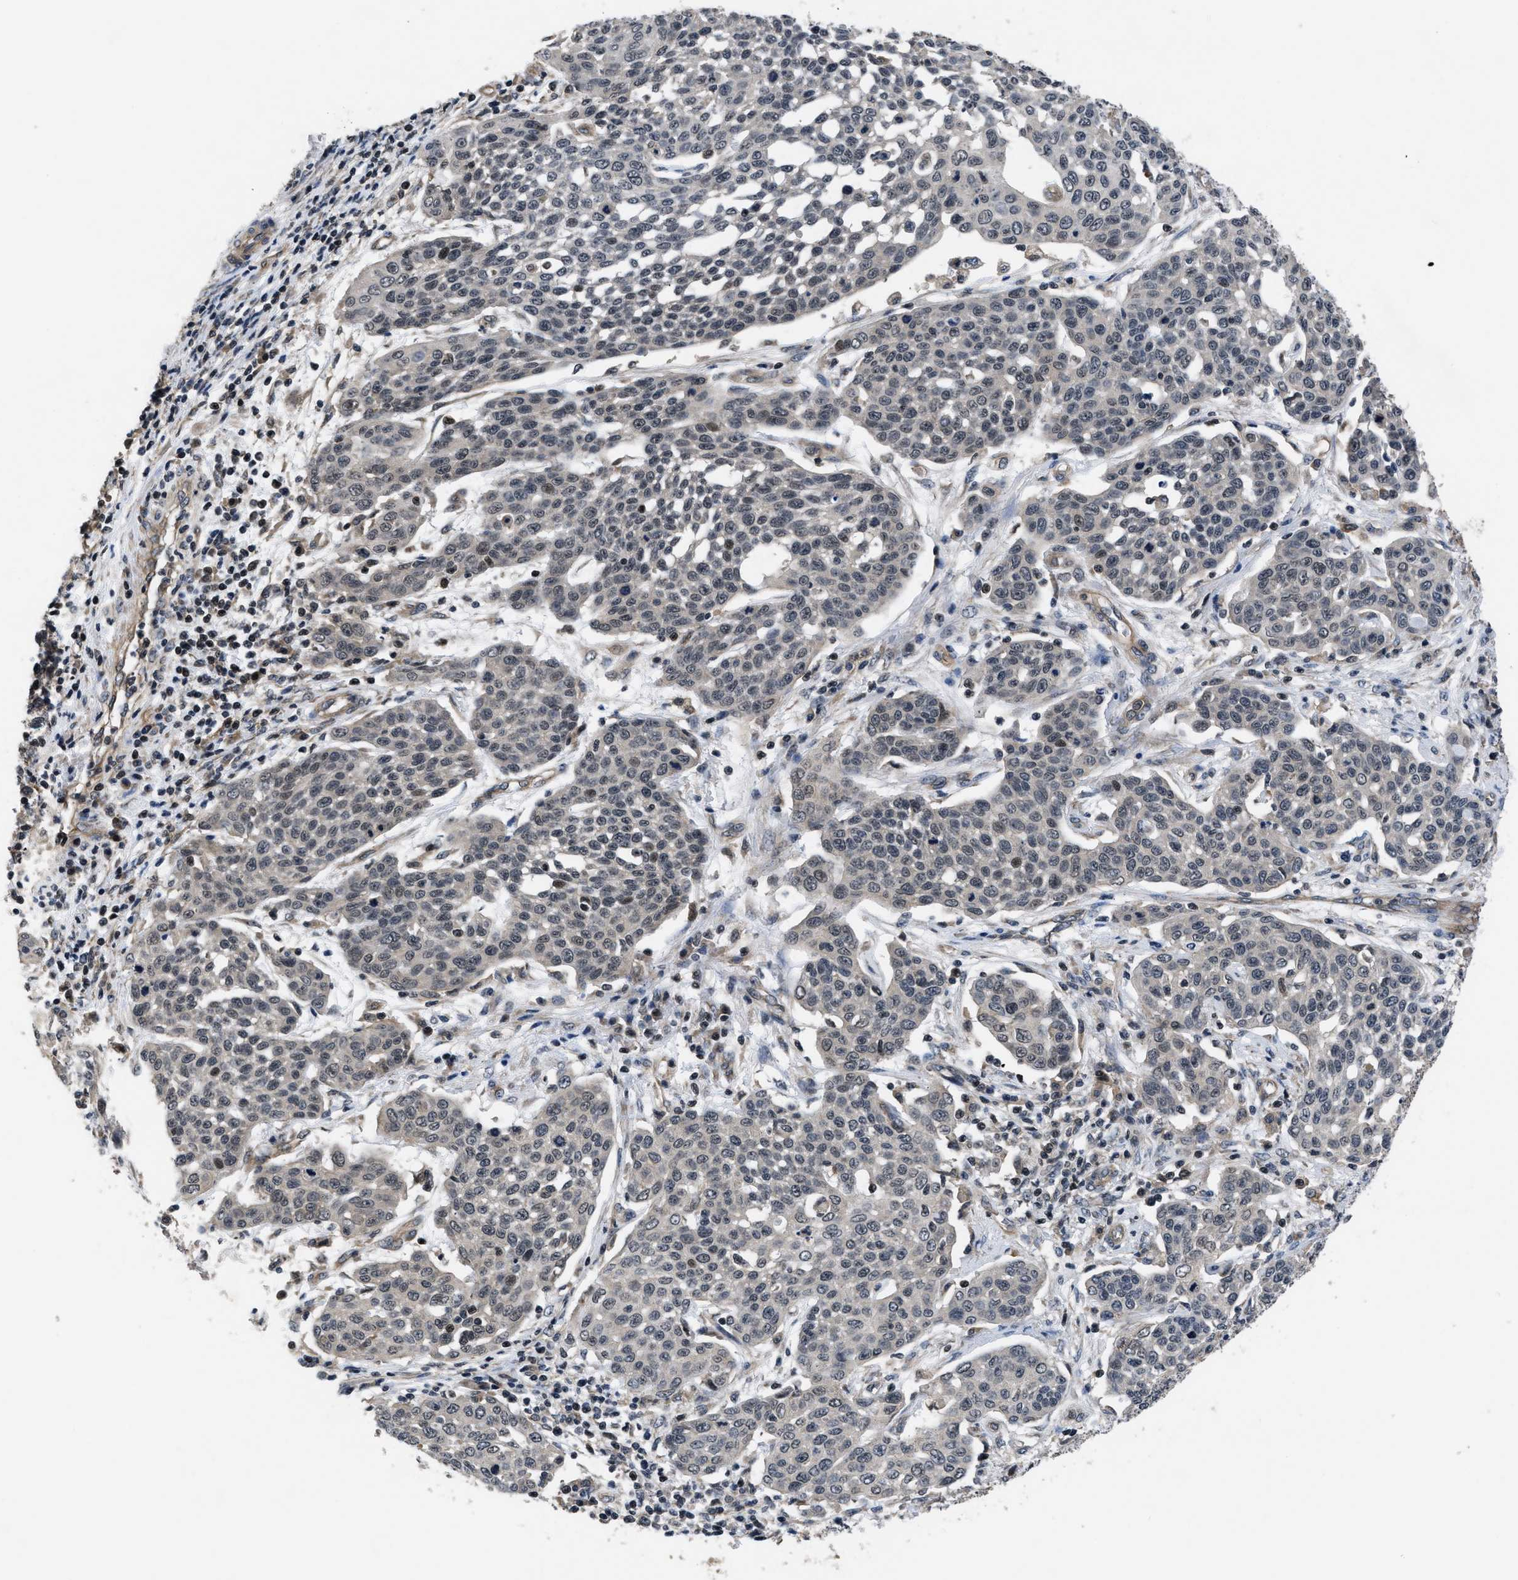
{"staining": {"intensity": "negative", "quantity": "none", "location": "none"}, "tissue": "cervical cancer", "cell_type": "Tumor cells", "image_type": "cancer", "snomed": [{"axis": "morphology", "description": "Squamous cell carcinoma, NOS"}, {"axis": "topography", "description": "Cervix"}], "caption": "This image is of cervical cancer stained with immunohistochemistry to label a protein in brown with the nuclei are counter-stained blue. There is no expression in tumor cells. The staining is performed using DAB (3,3'-diaminobenzidine) brown chromogen with nuclei counter-stained in using hematoxylin.", "gene": "DNAJC14", "patient": {"sex": "female", "age": 34}}